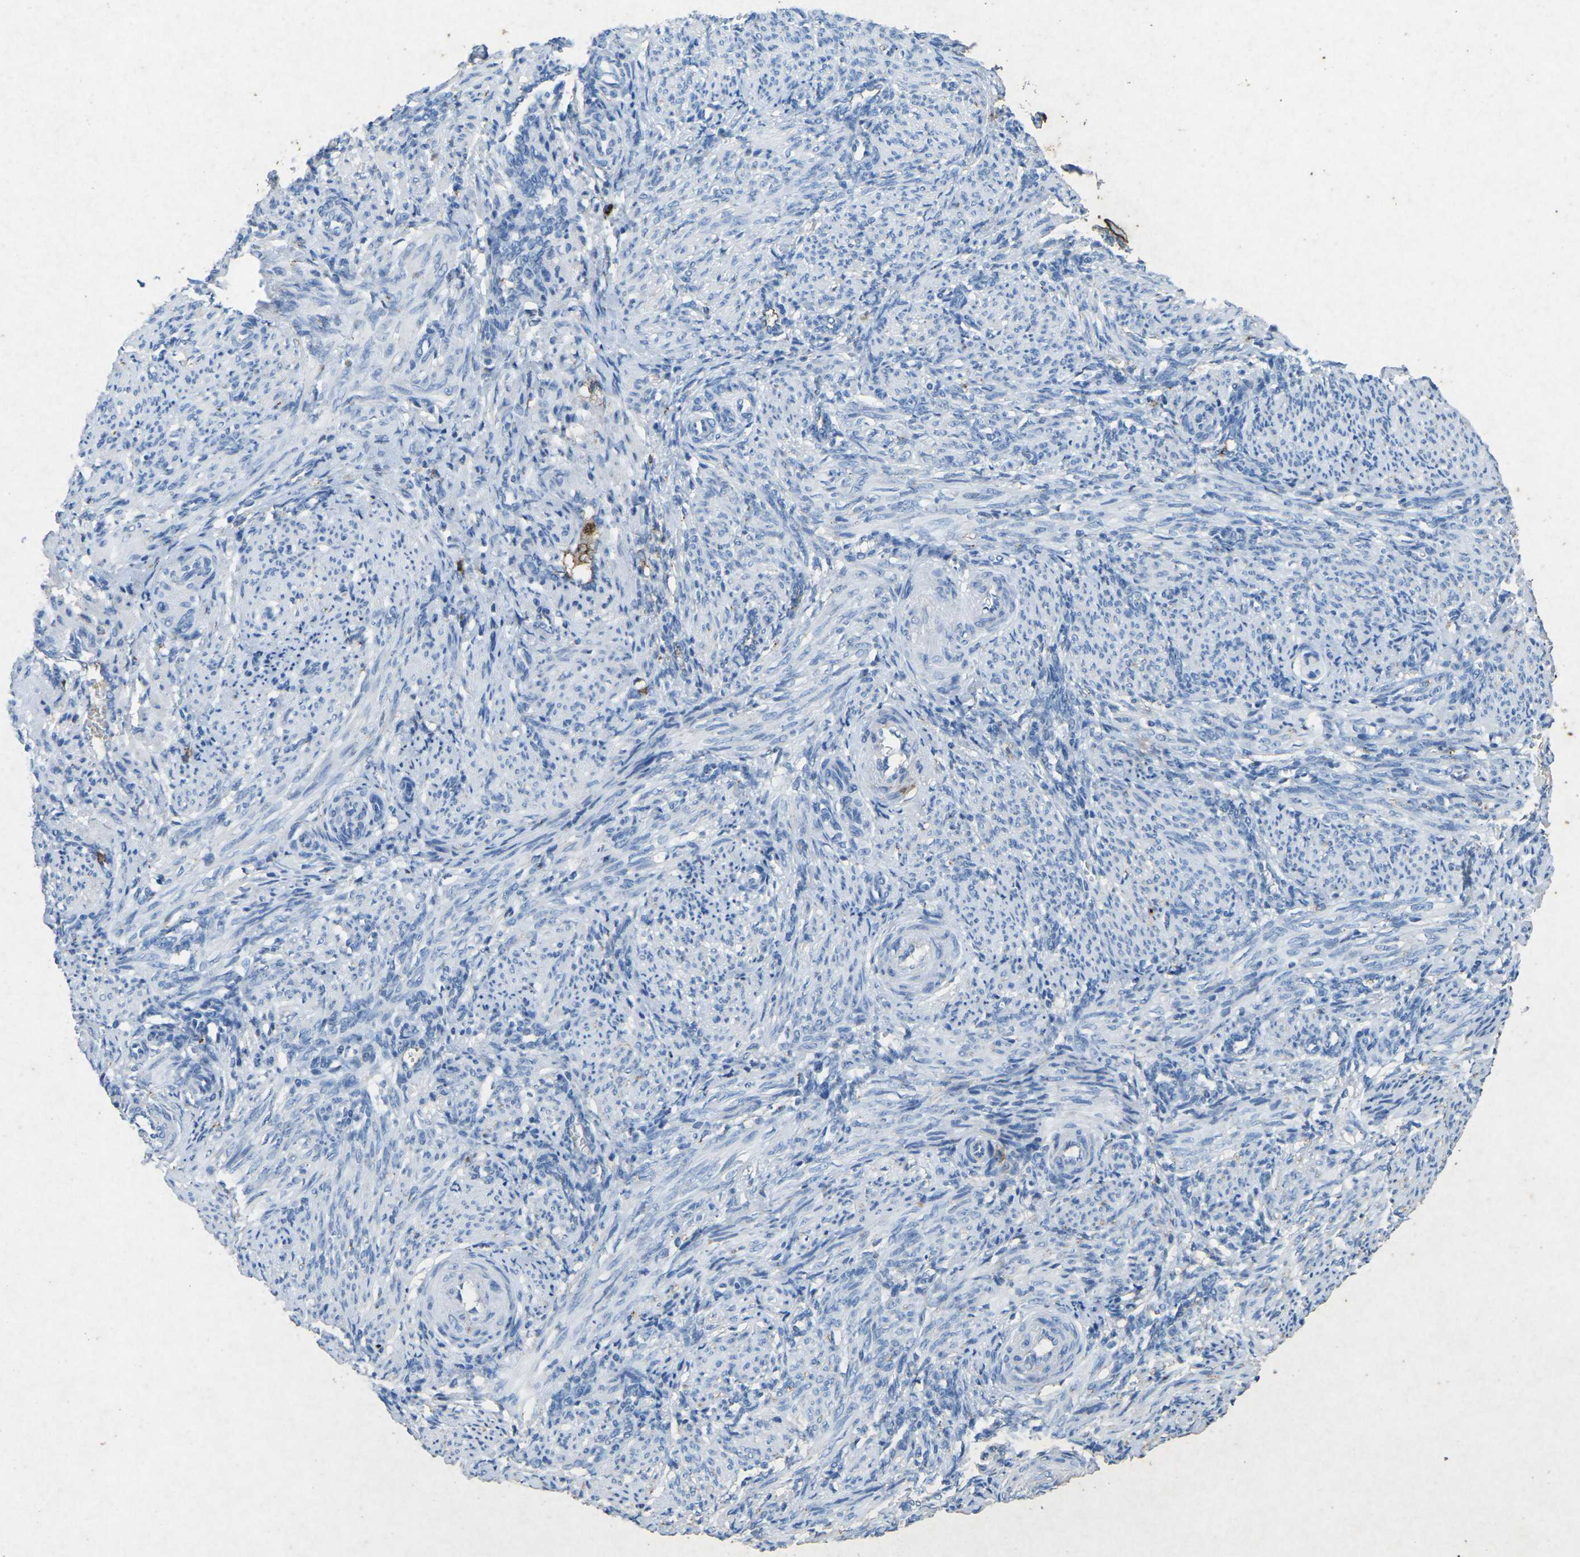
{"staining": {"intensity": "negative", "quantity": "none", "location": "none"}, "tissue": "smooth muscle", "cell_type": "Smooth muscle cells", "image_type": "normal", "snomed": [{"axis": "morphology", "description": "Normal tissue, NOS"}, {"axis": "topography", "description": "Endometrium"}], "caption": "Histopathology image shows no significant protein expression in smooth muscle cells of normal smooth muscle. (DAB (3,3'-diaminobenzidine) immunohistochemistry (IHC) visualized using brightfield microscopy, high magnification).", "gene": "CTAGE1", "patient": {"sex": "female", "age": 33}}